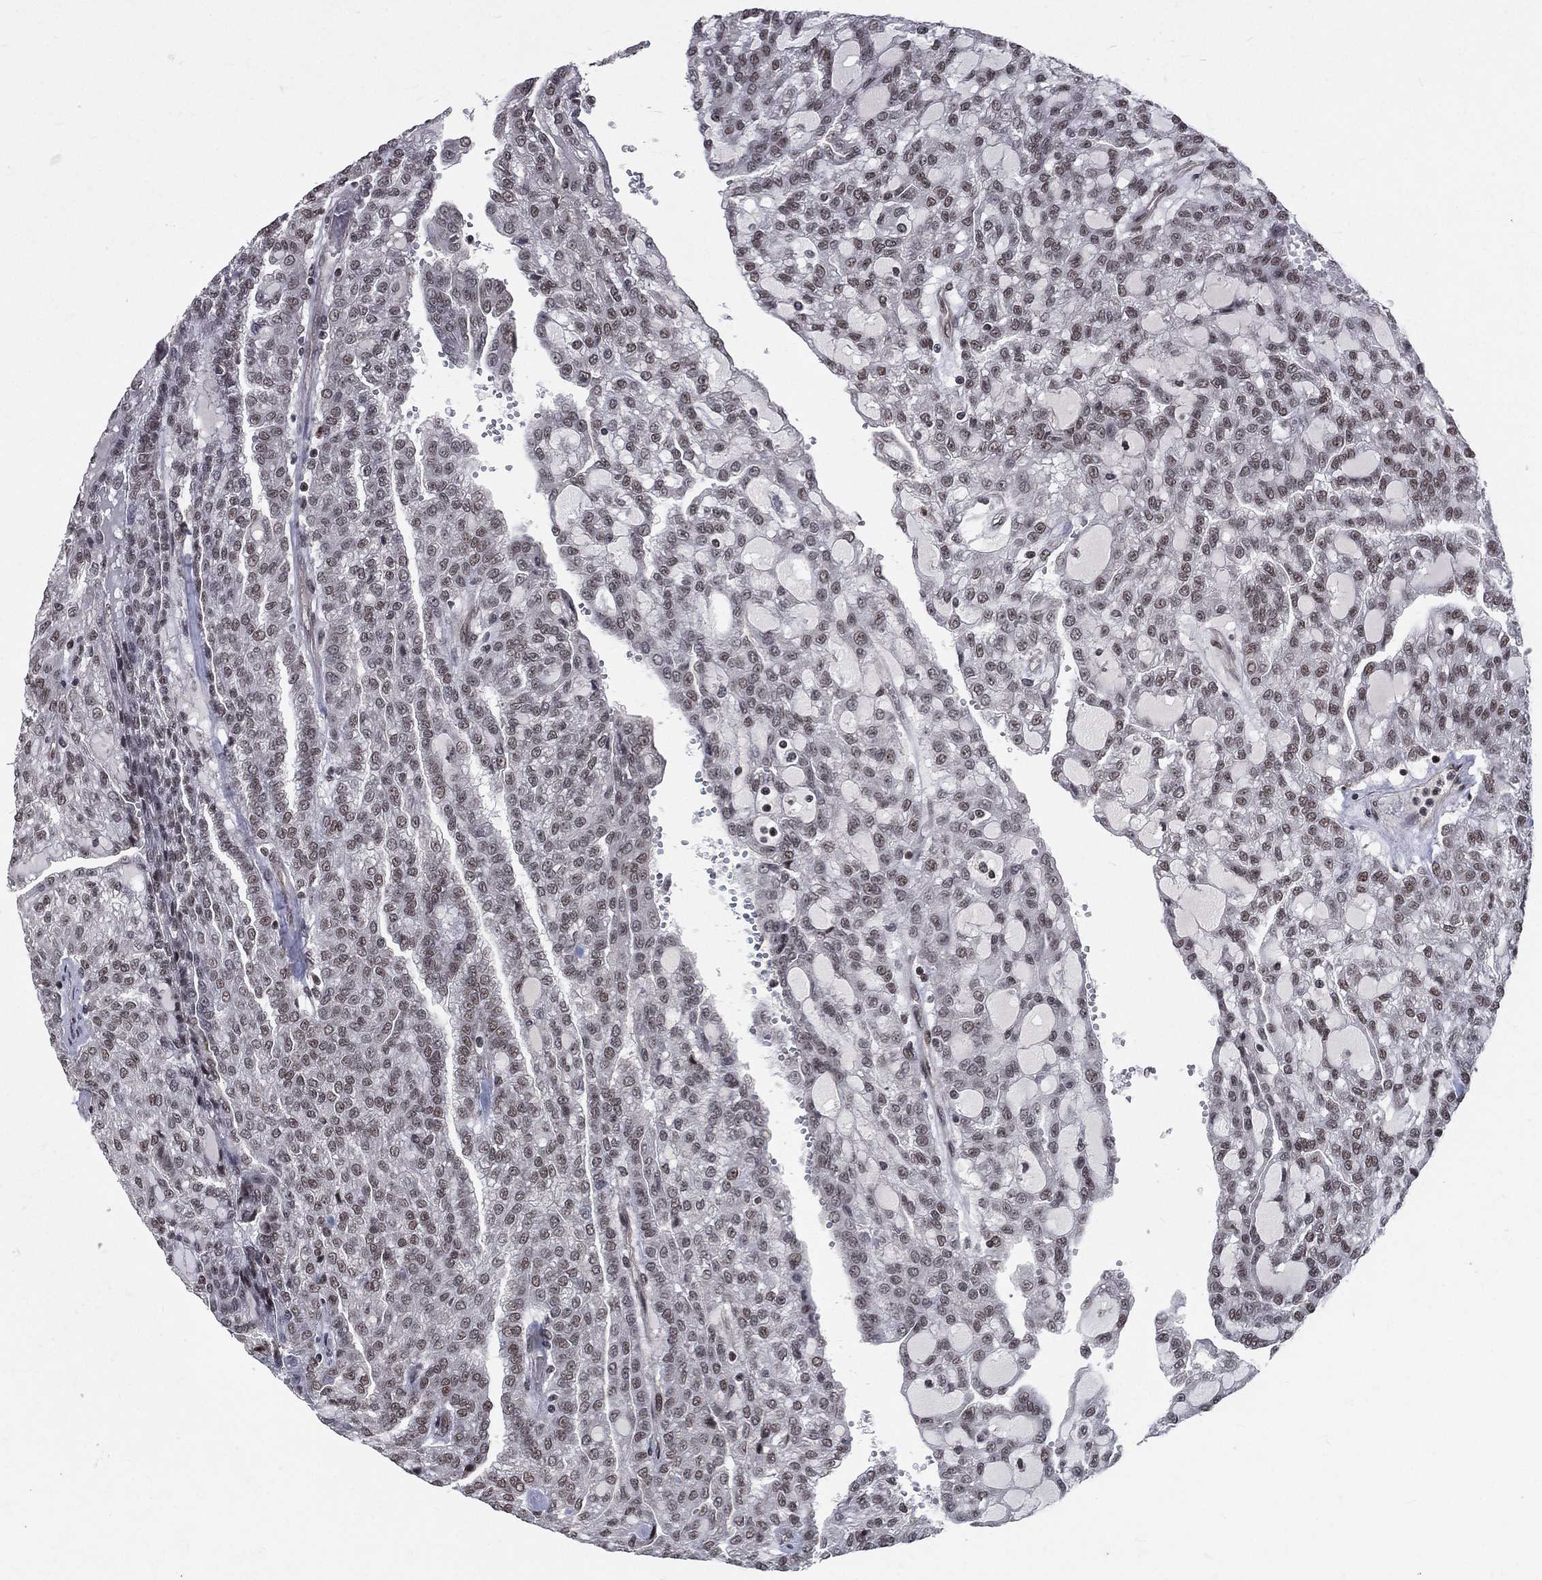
{"staining": {"intensity": "moderate", "quantity": "<25%", "location": "nuclear"}, "tissue": "renal cancer", "cell_type": "Tumor cells", "image_type": "cancer", "snomed": [{"axis": "morphology", "description": "Adenocarcinoma, NOS"}, {"axis": "topography", "description": "Kidney"}], "caption": "Renal cancer (adenocarcinoma) tissue demonstrates moderate nuclear positivity in approximately <25% of tumor cells", "gene": "SMC3", "patient": {"sex": "male", "age": 63}}